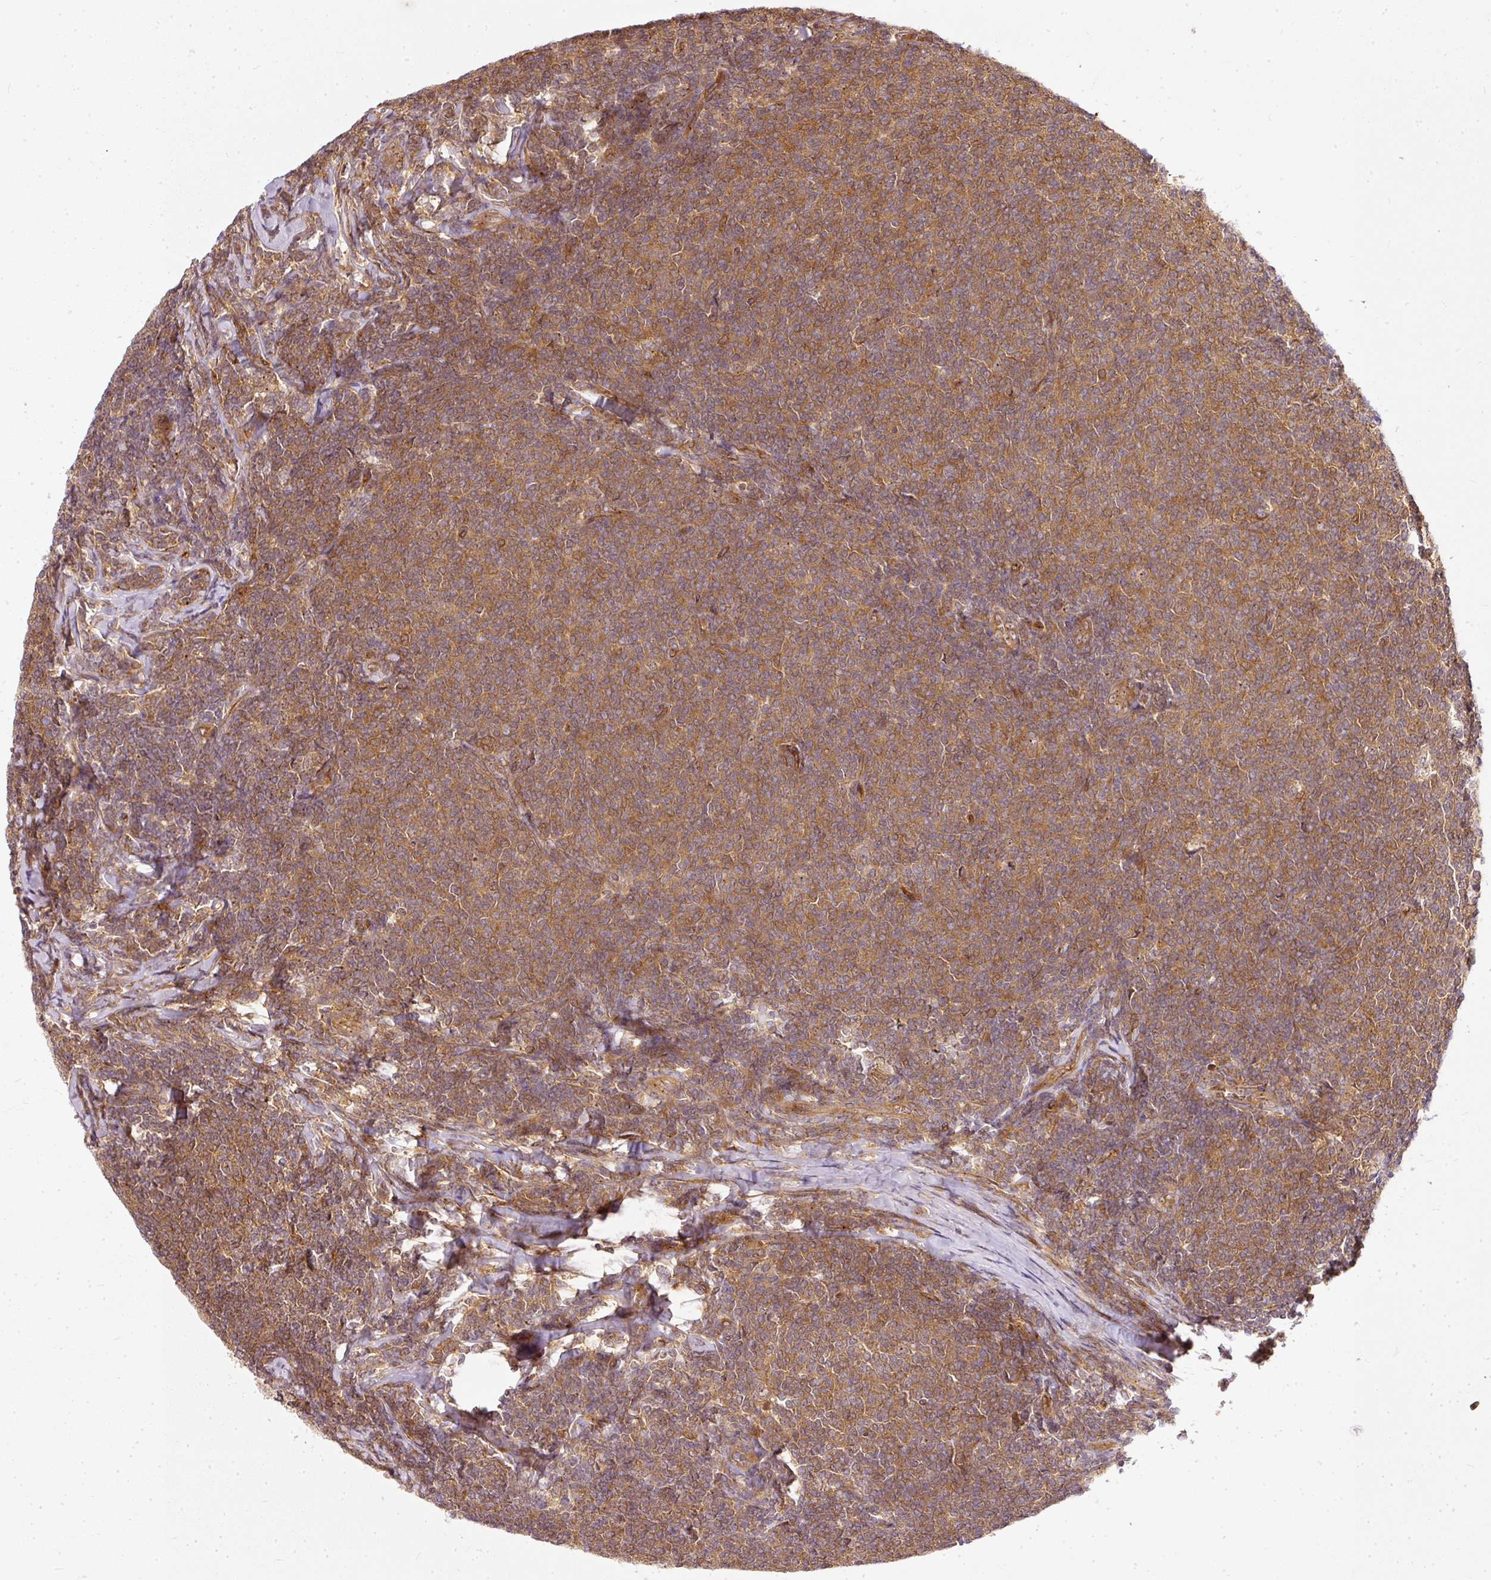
{"staining": {"intensity": "moderate", "quantity": ">75%", "location": "cytoplasmic/membranous"}, "tissue": "lymphoma", "cell_type": "Tumor cells", "image_type": "cancer", "snomed": [{"axis": "morphology", "description": "Malignant lymphoma, non-Hodgkin's type, Low grade"}, {"axis": "topography", "description": "Lymph node"}], "caption": "The photomicrograph exhibits staining of lymphoma, revealing moderate cytoplasmic/membranous protein positivity (brown color) within tumor cells.", "gene": "MIF4GD", "patient": {"sex": "male", "age": 52}}